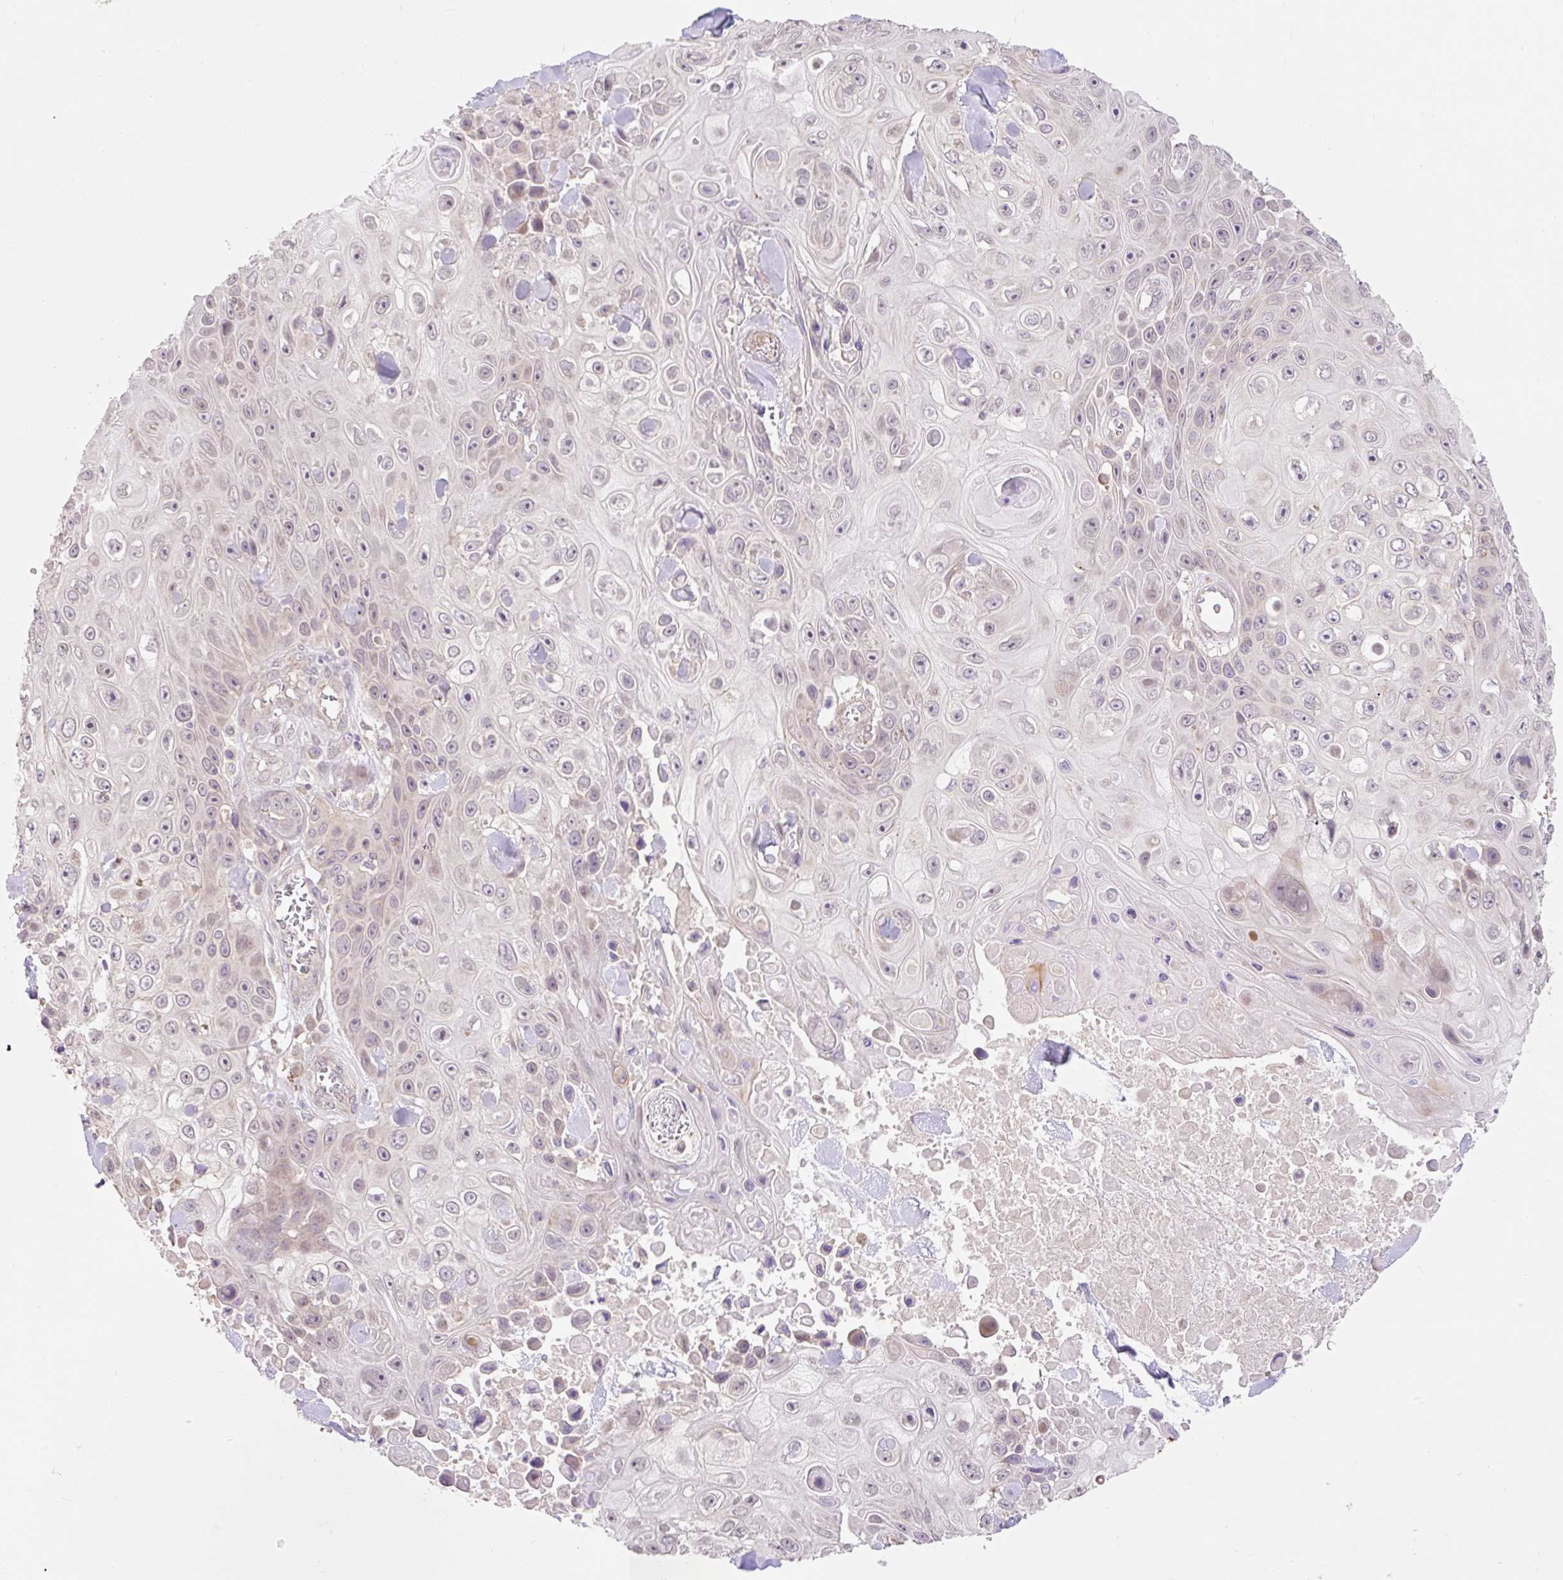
{"staining": {"intensity": "negative", "quantity": "none", "location": "none"}, "tissue": "skin cancer", "cell_type": "Tumor cells", "image_type": "cancer", "snomed": [{"axis": "morphology", "description": "Squamous cell carcinoma, NOS"}, {"axis": "topography", "description": "Skin"}], "caption": "Immunohistochemistry histopathology image of human squamous cell carcinoma (skin) stained for a protein (brown), which reveals no positivity in tumor cells. The staining is performed using DAB brown chromogen with nuclei counter-stained in using hematoxylin.", "gene": "EMC10", "patient": {"sex": "male", "age": 82}}